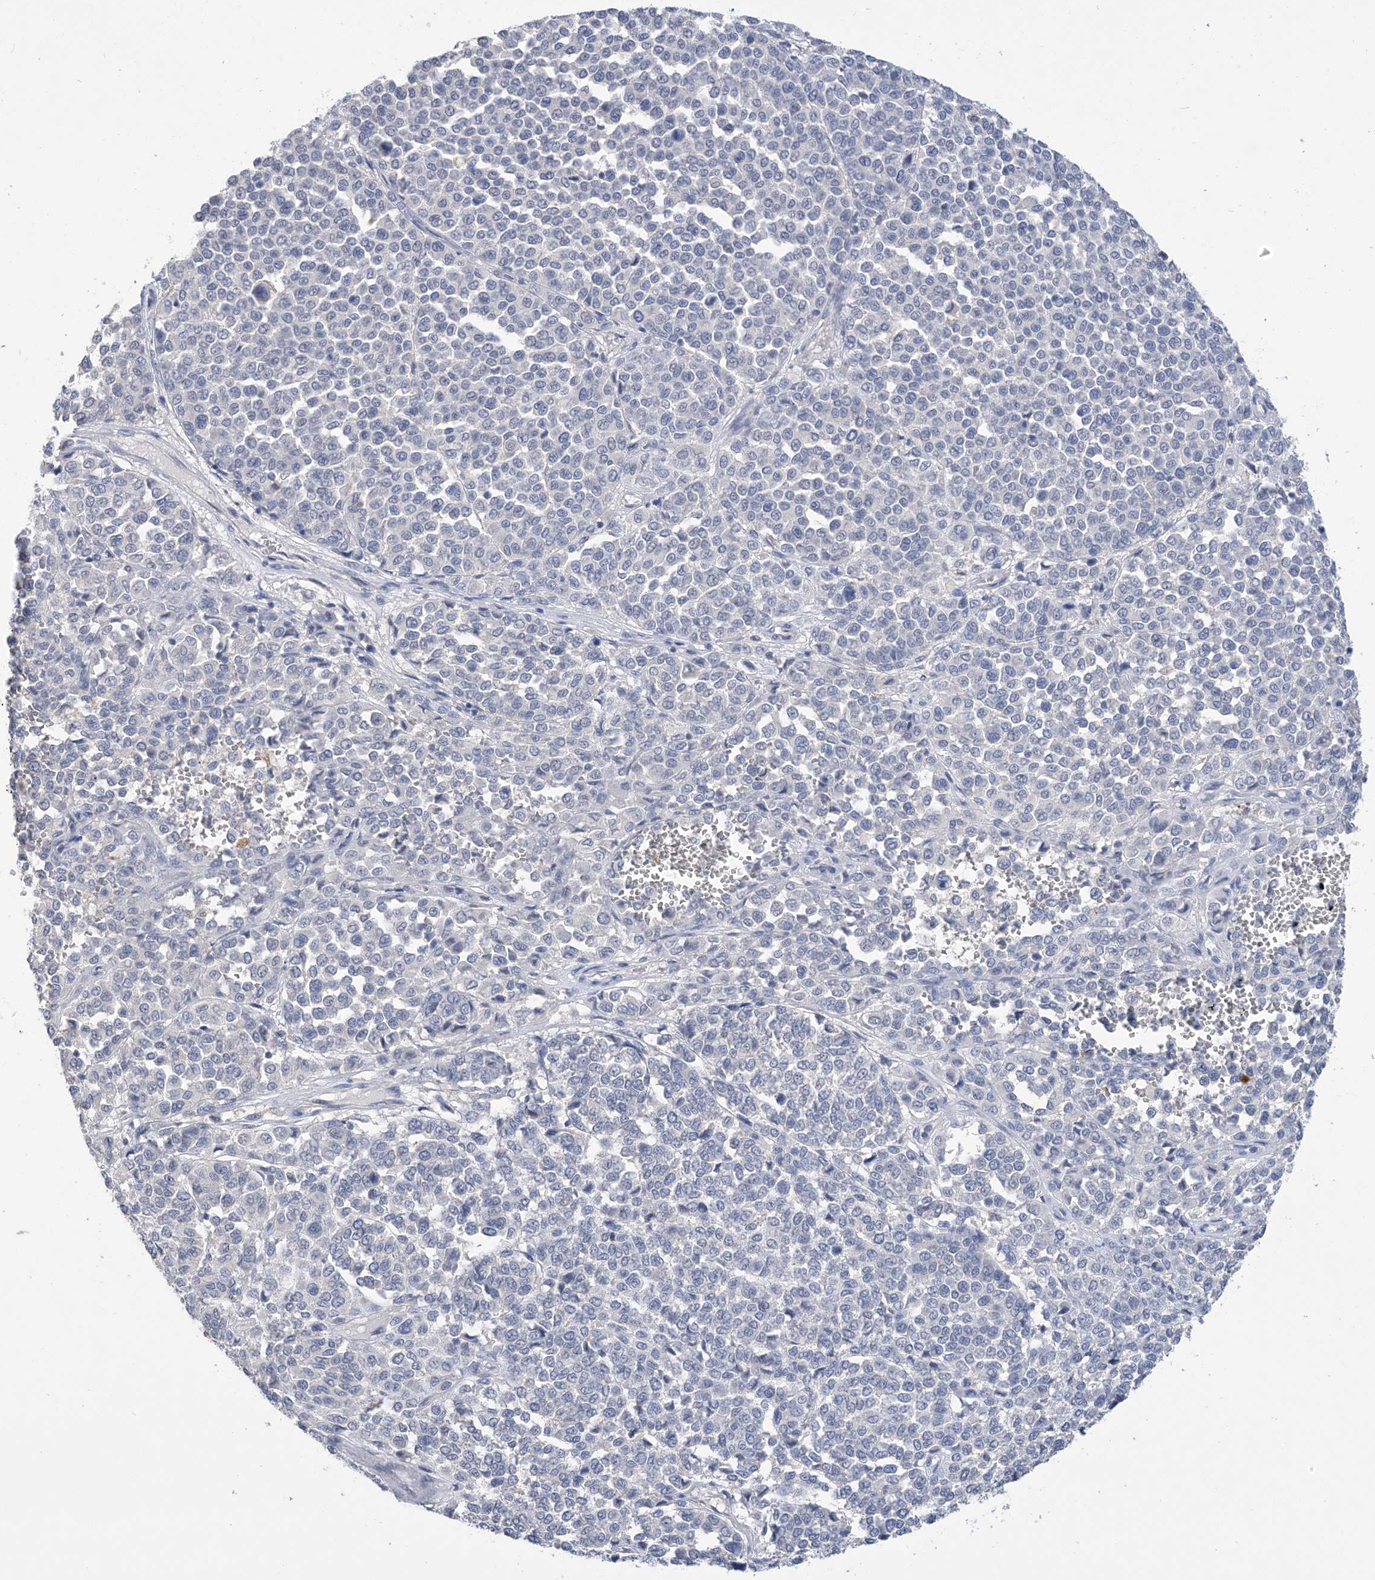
{"staining": {"intensity": "negative", "quantity": "none", "location": "none"}, "tissue": "melanoma", "cell_type": "Tumor cells", "image_type": "cancer", "snomed": [{"axis": "morphology", "description": "Malignant melanoma, Metastatic site"}, {"axis": "topography", "description": "Pancreas"}], "caption": "Immunohistochemical staining of human malignant melanoma (metastatic site) demonstrates no significant expression in tumor cells.", "gene": "DSC3", "patient": {"sex": "female", "age": 30}}